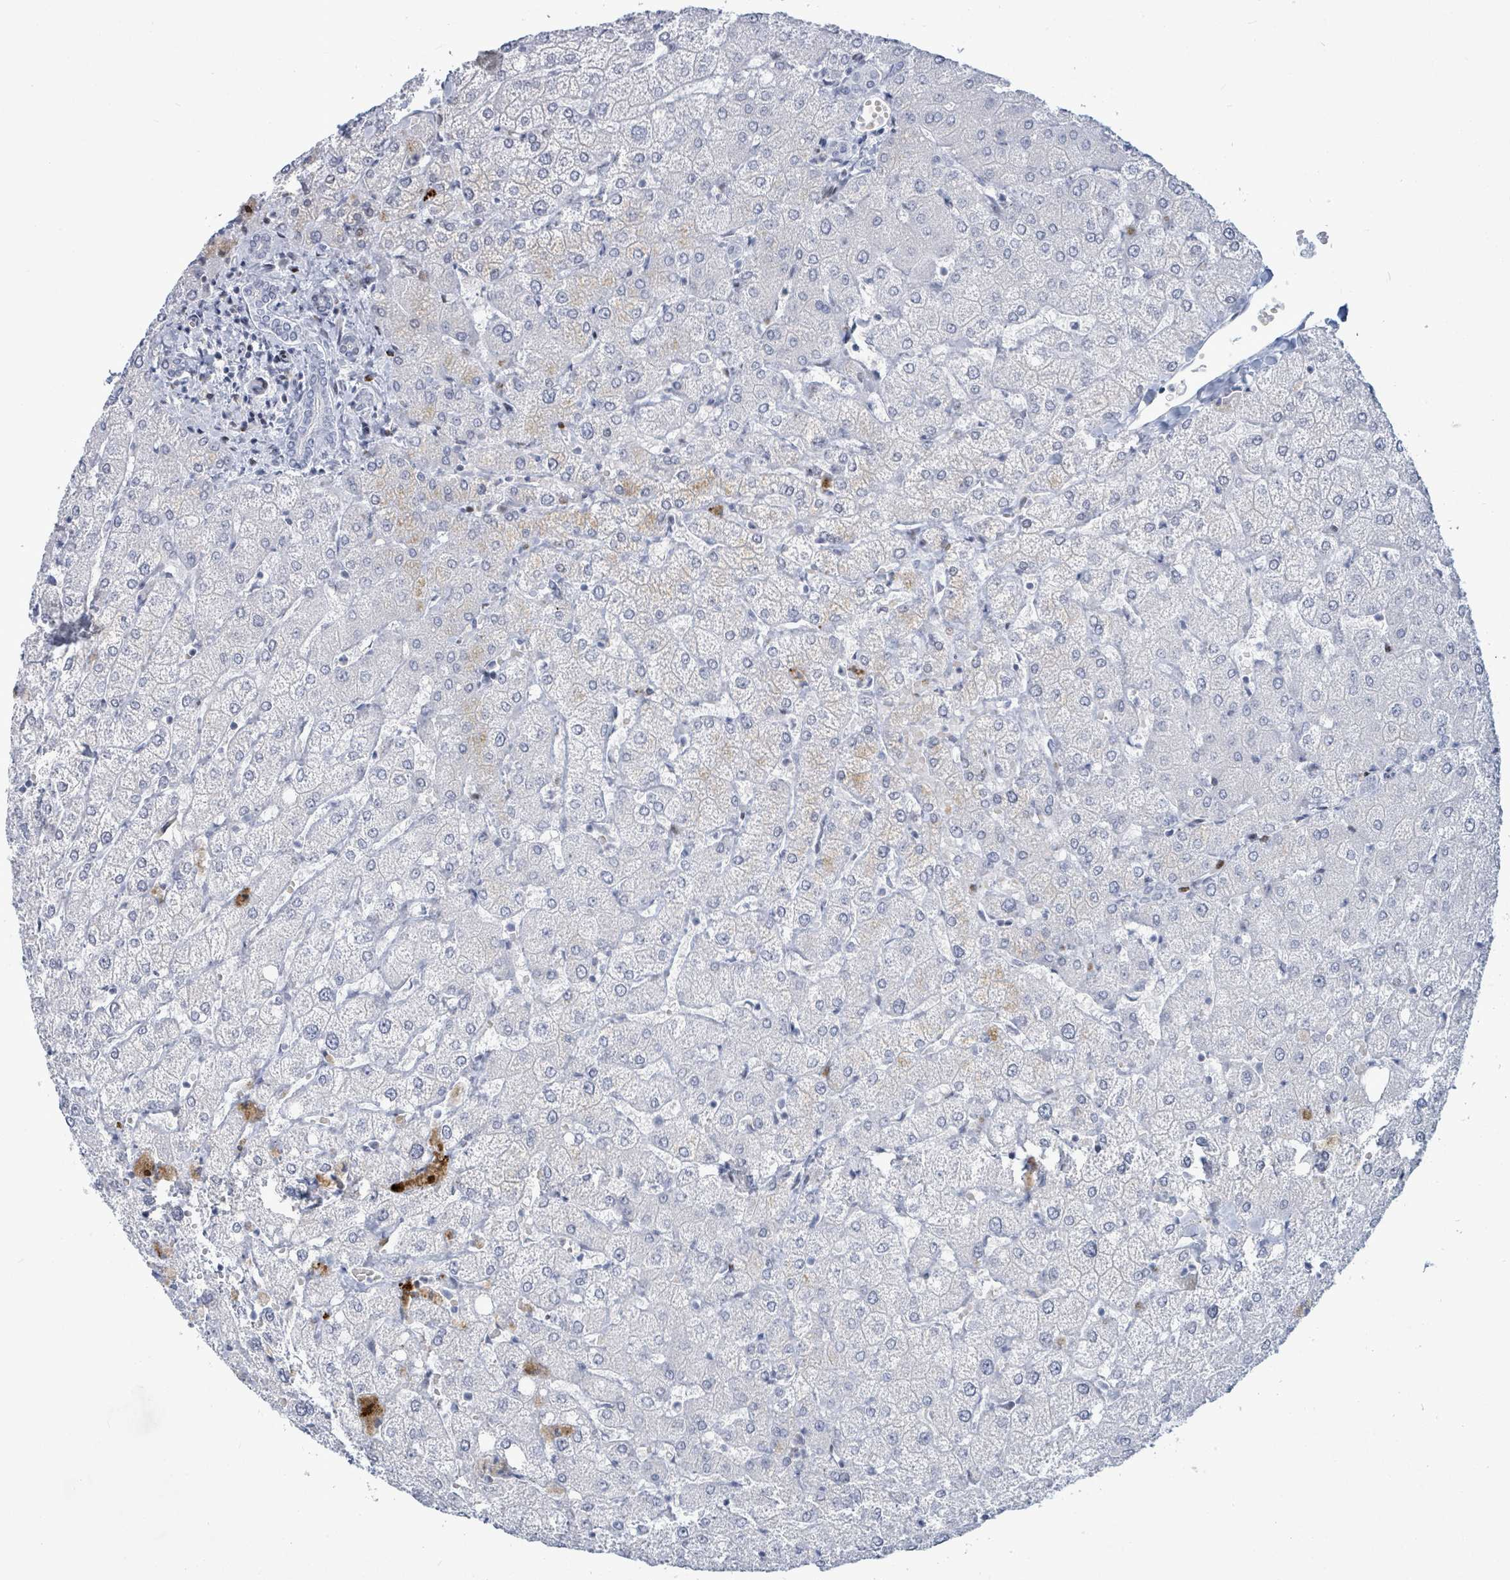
{"staining": {"intensity": "negative", "quantity": "none", "location": "none"}, "tissue": "liver", "cell_type": "Cholangiocytes", "image_type": "normal", "snomed": [{"axis": "morphology", "description": "Normal tissue, NOS"}, {"axis": "topography", "description": "Liver"}], "caption": "This is a micrograph of IHC staining of benign liver, which shows no staining in cholangiocytes.", "gene": "MALL", "patient": {"sex": "female", "age": 54}}